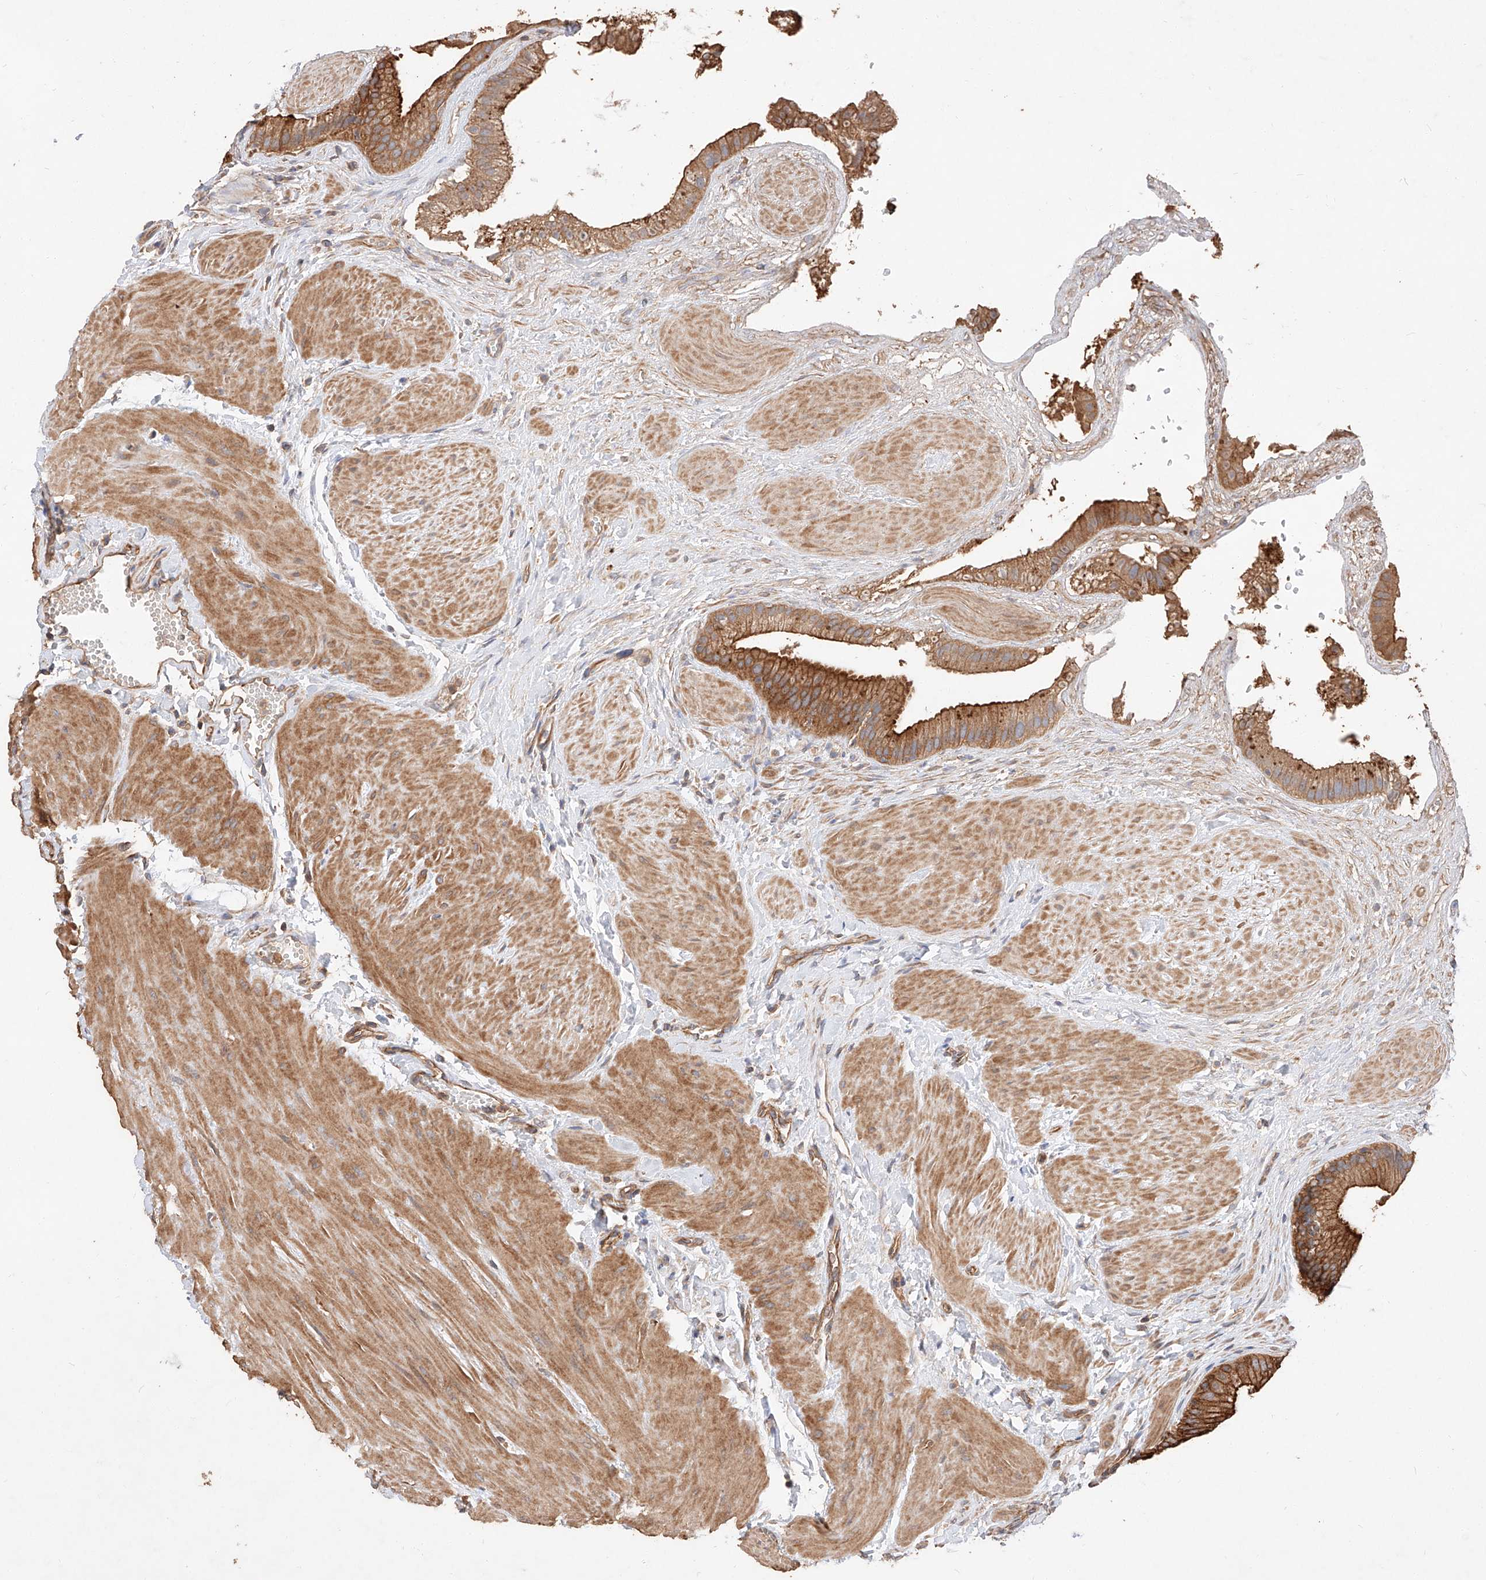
{"staining": {"intensity": "strong", "quantity": ">75%", "location": "cytoplasmic/membranous"}, "tissue": "gallbladder", "cell_type": "Glandular cells", "image_type": "normal", "snomed": [{"axis": "morphology", "description": "Normal tissue, NOS"}, {"axis": "topography", "description": "Gallbladder"}], "caption": "This is a histology image of IHC staining of benign gallbladder, which shows strong expression in the cytoplasmic/membranous of glandular cells.", "gene": "GHDC", "patient": {"sex": "male", "age": 55}}